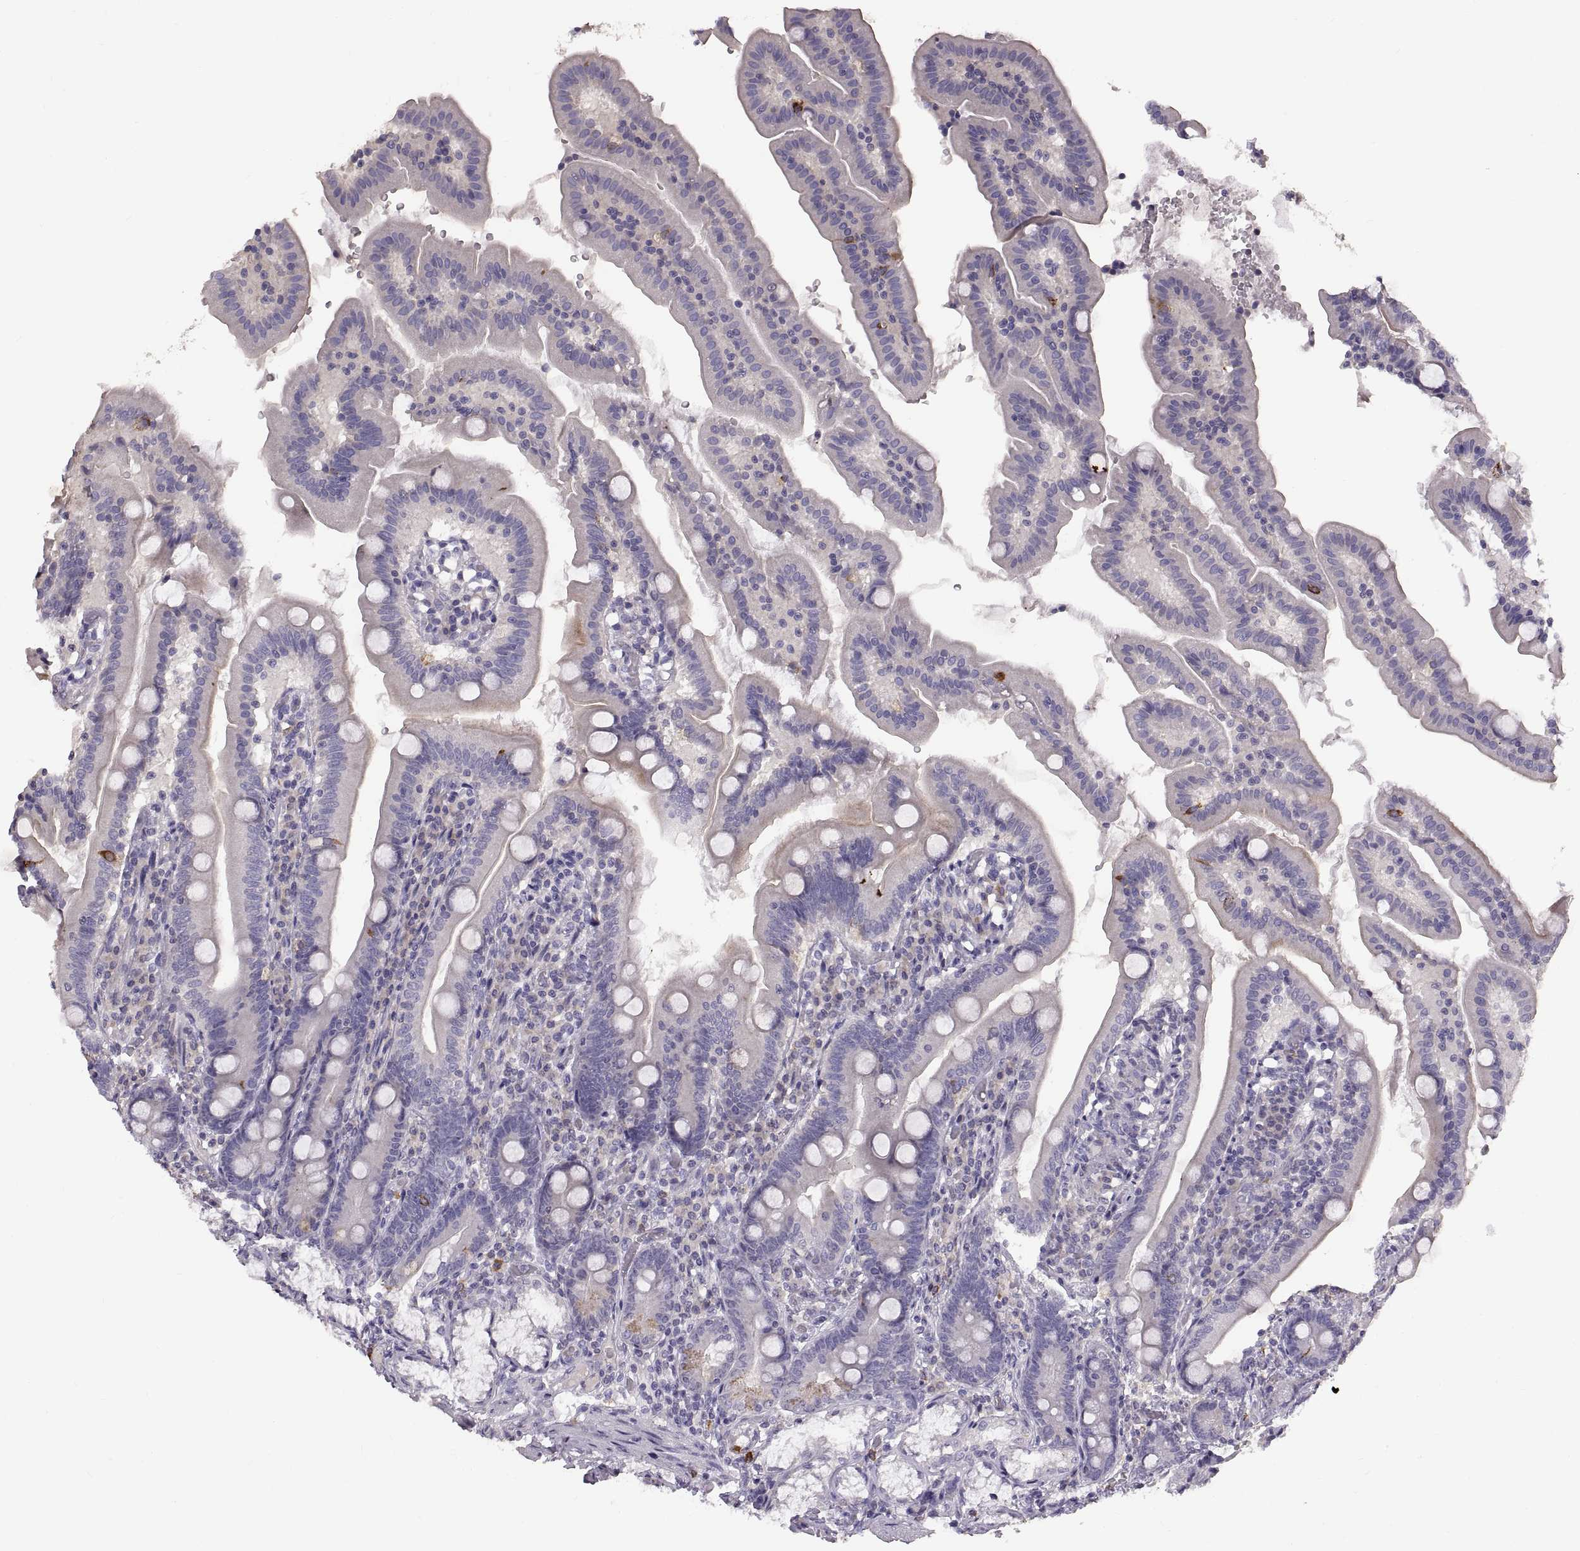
{"staining": {"intensity": "negative", "quantity": "none", "location": "none"}, "tissue": "duodenum", "cell_type": "Glandular cells", "image_type": "normal", "snomed": [{"axis": "morphology", "description": "Normal tissue, NOS"}, {"axis": "topography", "description": "Duodenum"}], "caption": "This is a photomicrograph of immunohistochemistry staining of benign duodenum, which shows no expression in glandular cells. Nuclei are stained in blue.", "gene": "WFDC8", "patient": {"sex": "female", "age": 67}}